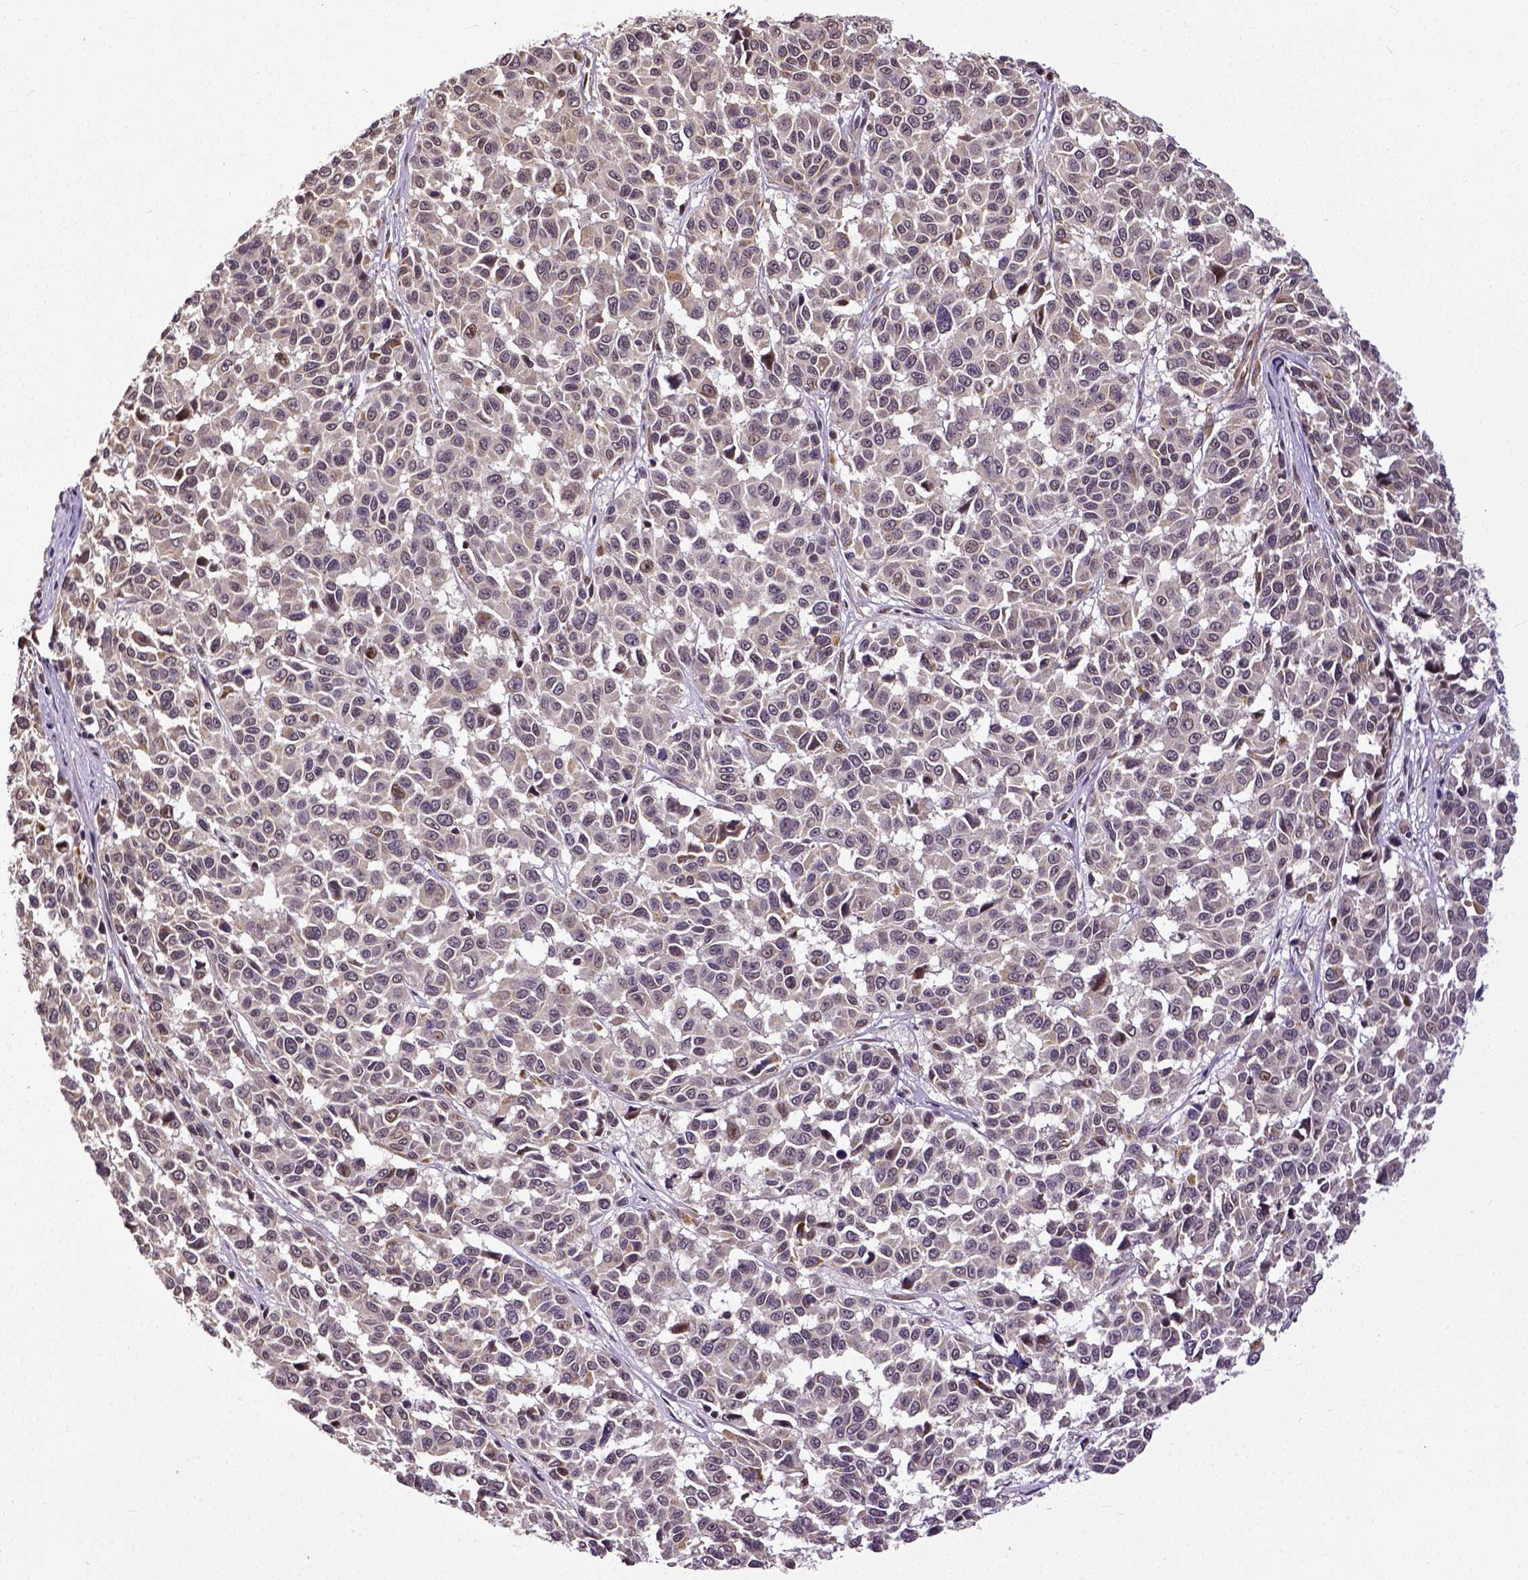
{"staining": {"intensity": "moderate", "quantity": "<25%", "location": "cytoplasmic/membranous"}, "tissue": "melanoma", "cell_type": "Tumor cells", "image_type": "cancer", "snomed": [{"axis": "morphology", "description": "Malignant melanoma, NOS"}, {"axis": "topography", "description": "Skin"}], "caption": "DAB immunohistochemical staining of human malignant melanoma exhibits moderate cytoplasmic/membranous protein staining in about <25% of tumor cells. The protein of interest is shown in brown color, while the nuclei are stained blue.", "gene": "DICER1", "patient": {"sex": "female", "age": 66}}